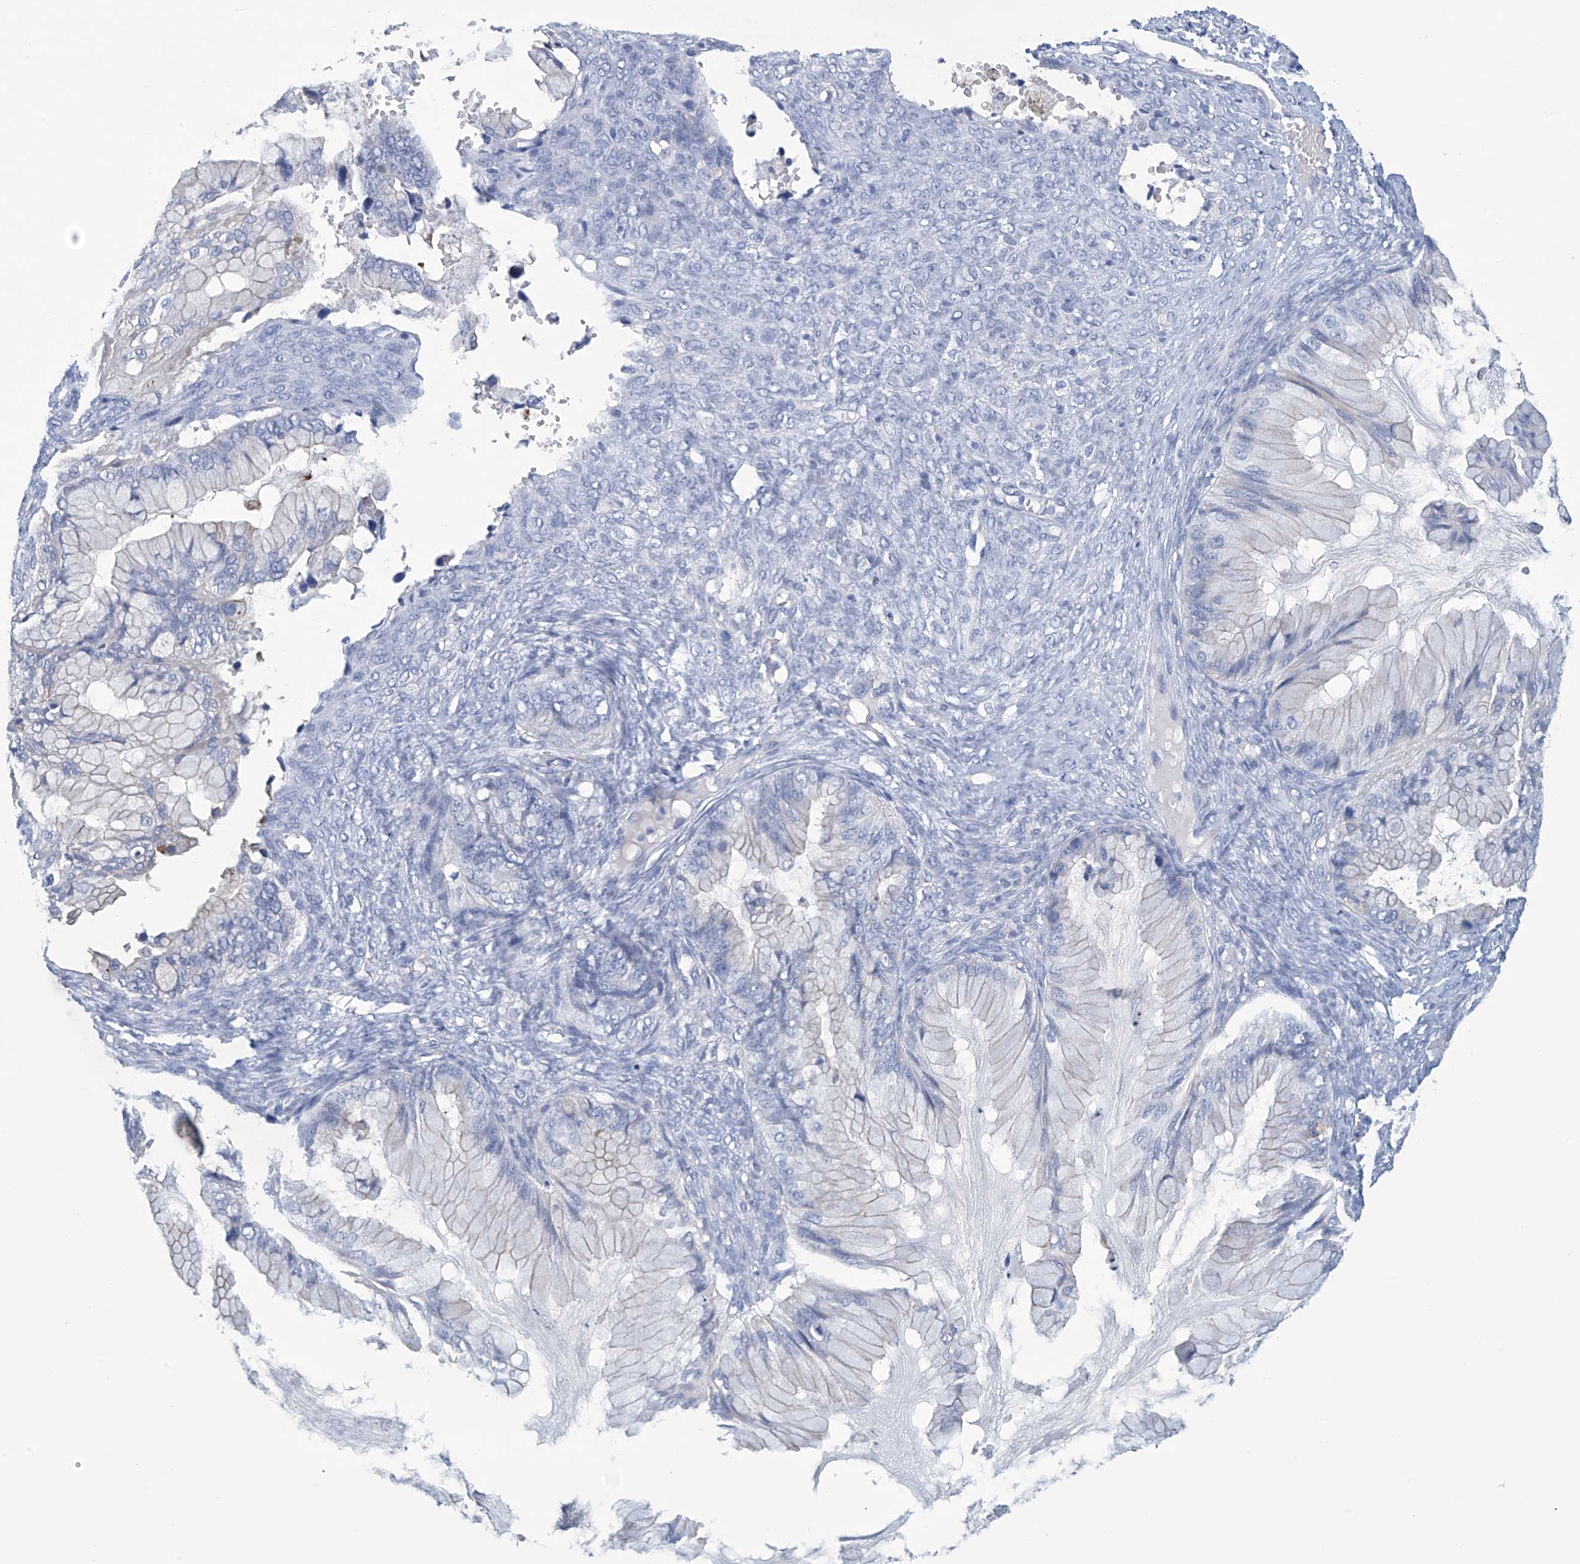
{"staining": {"intensity": "negative", "quantity": "none", "location": "none"}, "tissue": "ovarian cancer", "cell_type": "Tumor cells", "image_type": "cancer", "snomed": [{"axis": "morphology", "description": "Cystadenocarcinoma, mucinous, NOS"}, {"axis": "topography", "description": "Ovary"}], "caption": "Immunohistochemistry image of neoplastic tissue: mucinous cystadenocarcinoma (ovarian) stained with DAB (3,3'-diaminobenzidine) displays no significant protein positivity in tumor cells.", "gene": "DSP", "patient": {"sex": "female", "age": 36}}